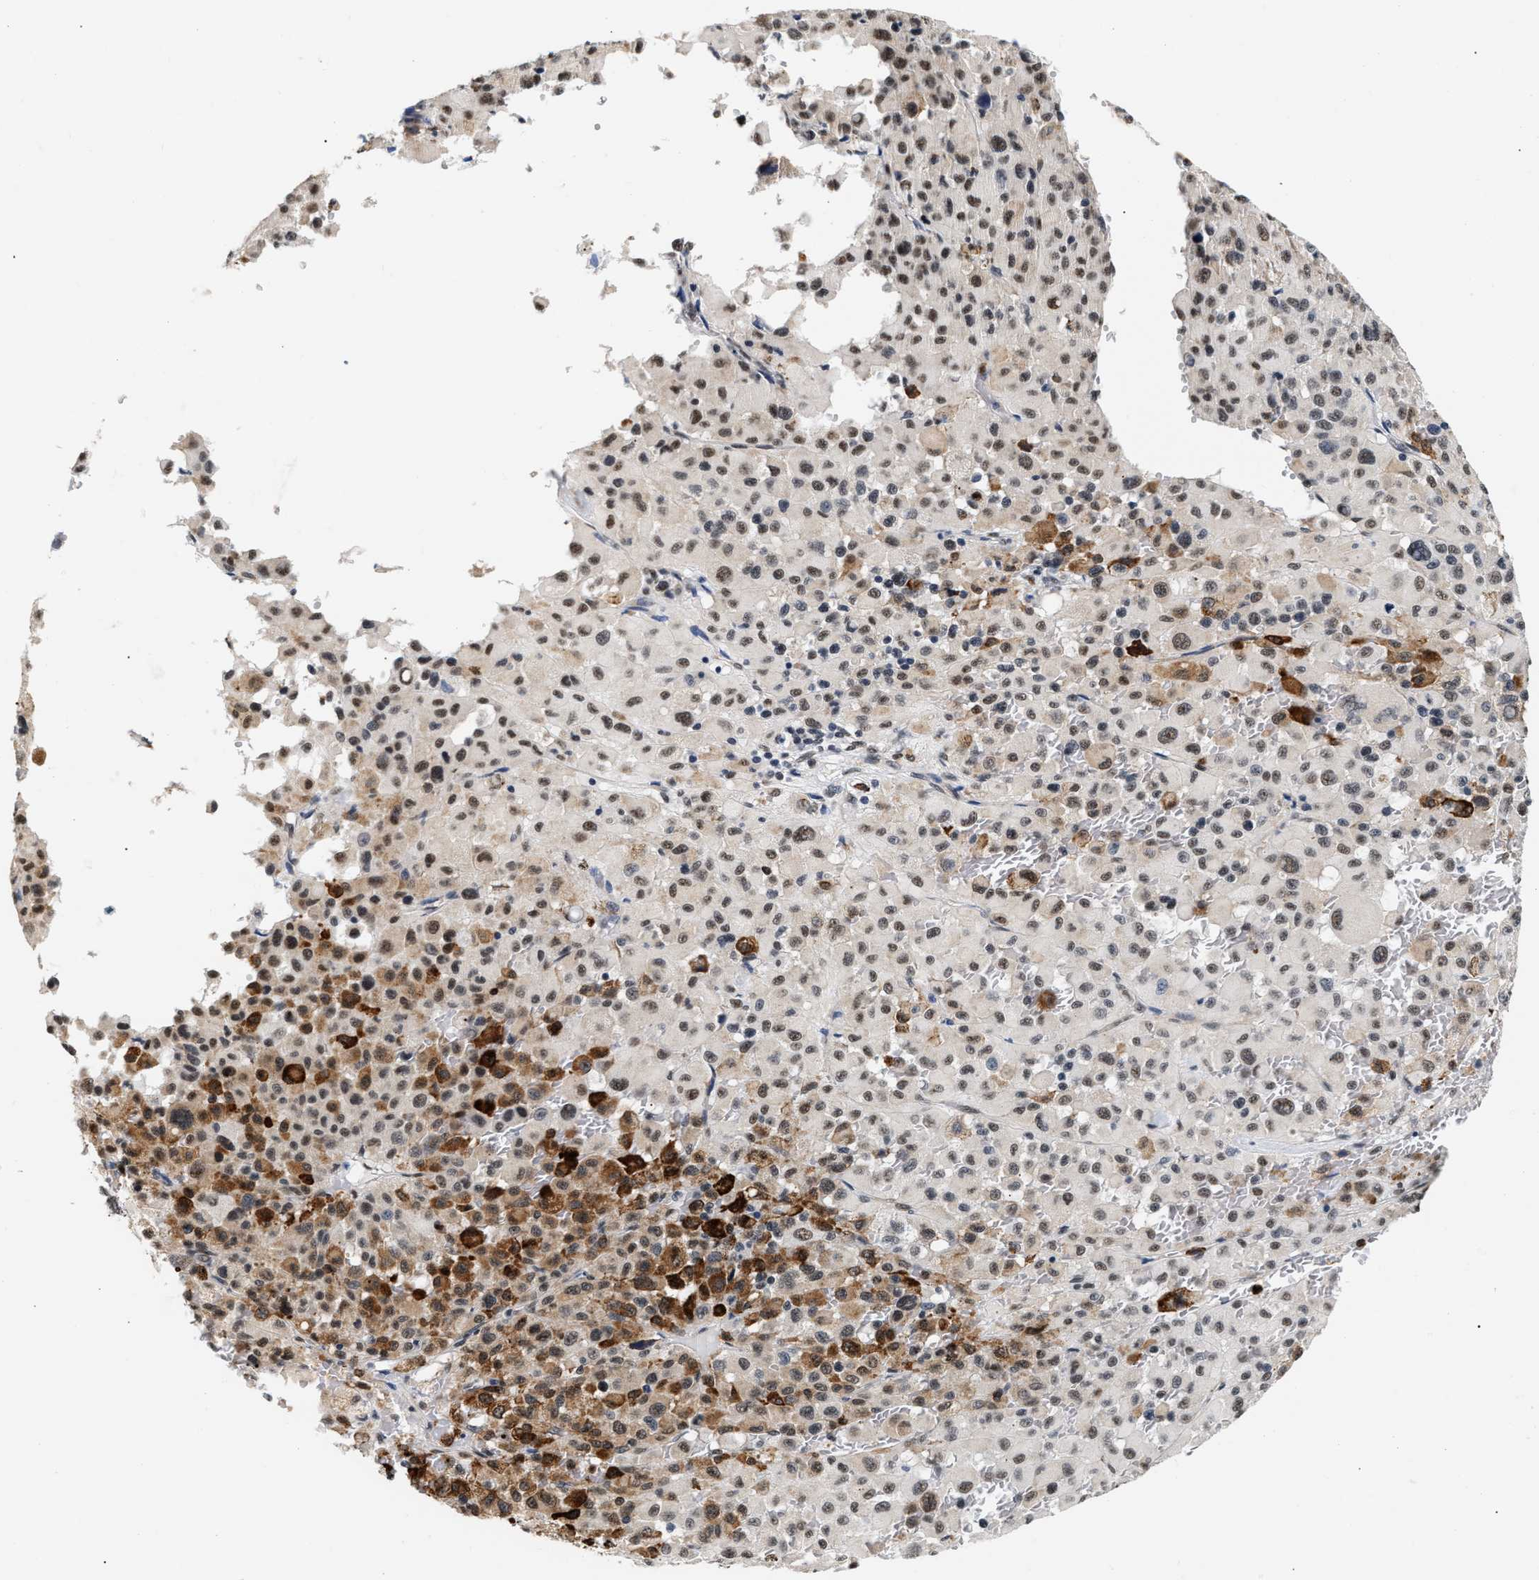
{"staining": {"intensity": "moderate", "quantity": ">75%", "location": "cytoplasmic/membranous,nuclear"}, "tissue": "melanoma", "cell_type": "Tumor cells", "image_type": "cancer", "snomed": [{"axis": "morphology", "description": "Malignant melanoma, Metastatic site"}, {"axis": "topography", "description": "Skin"}], "caption": "Immunohistochemistry (DAB (3,3'-diaminobenzidine)) staining of human malignant melanoma (metastatic site) shows moderate cytoplasmic/membranous and nuclear protein expression in approximately >75% of tumor cells.", "gene": "THOC1", "patient": {"sex": "female", "age": 74}}